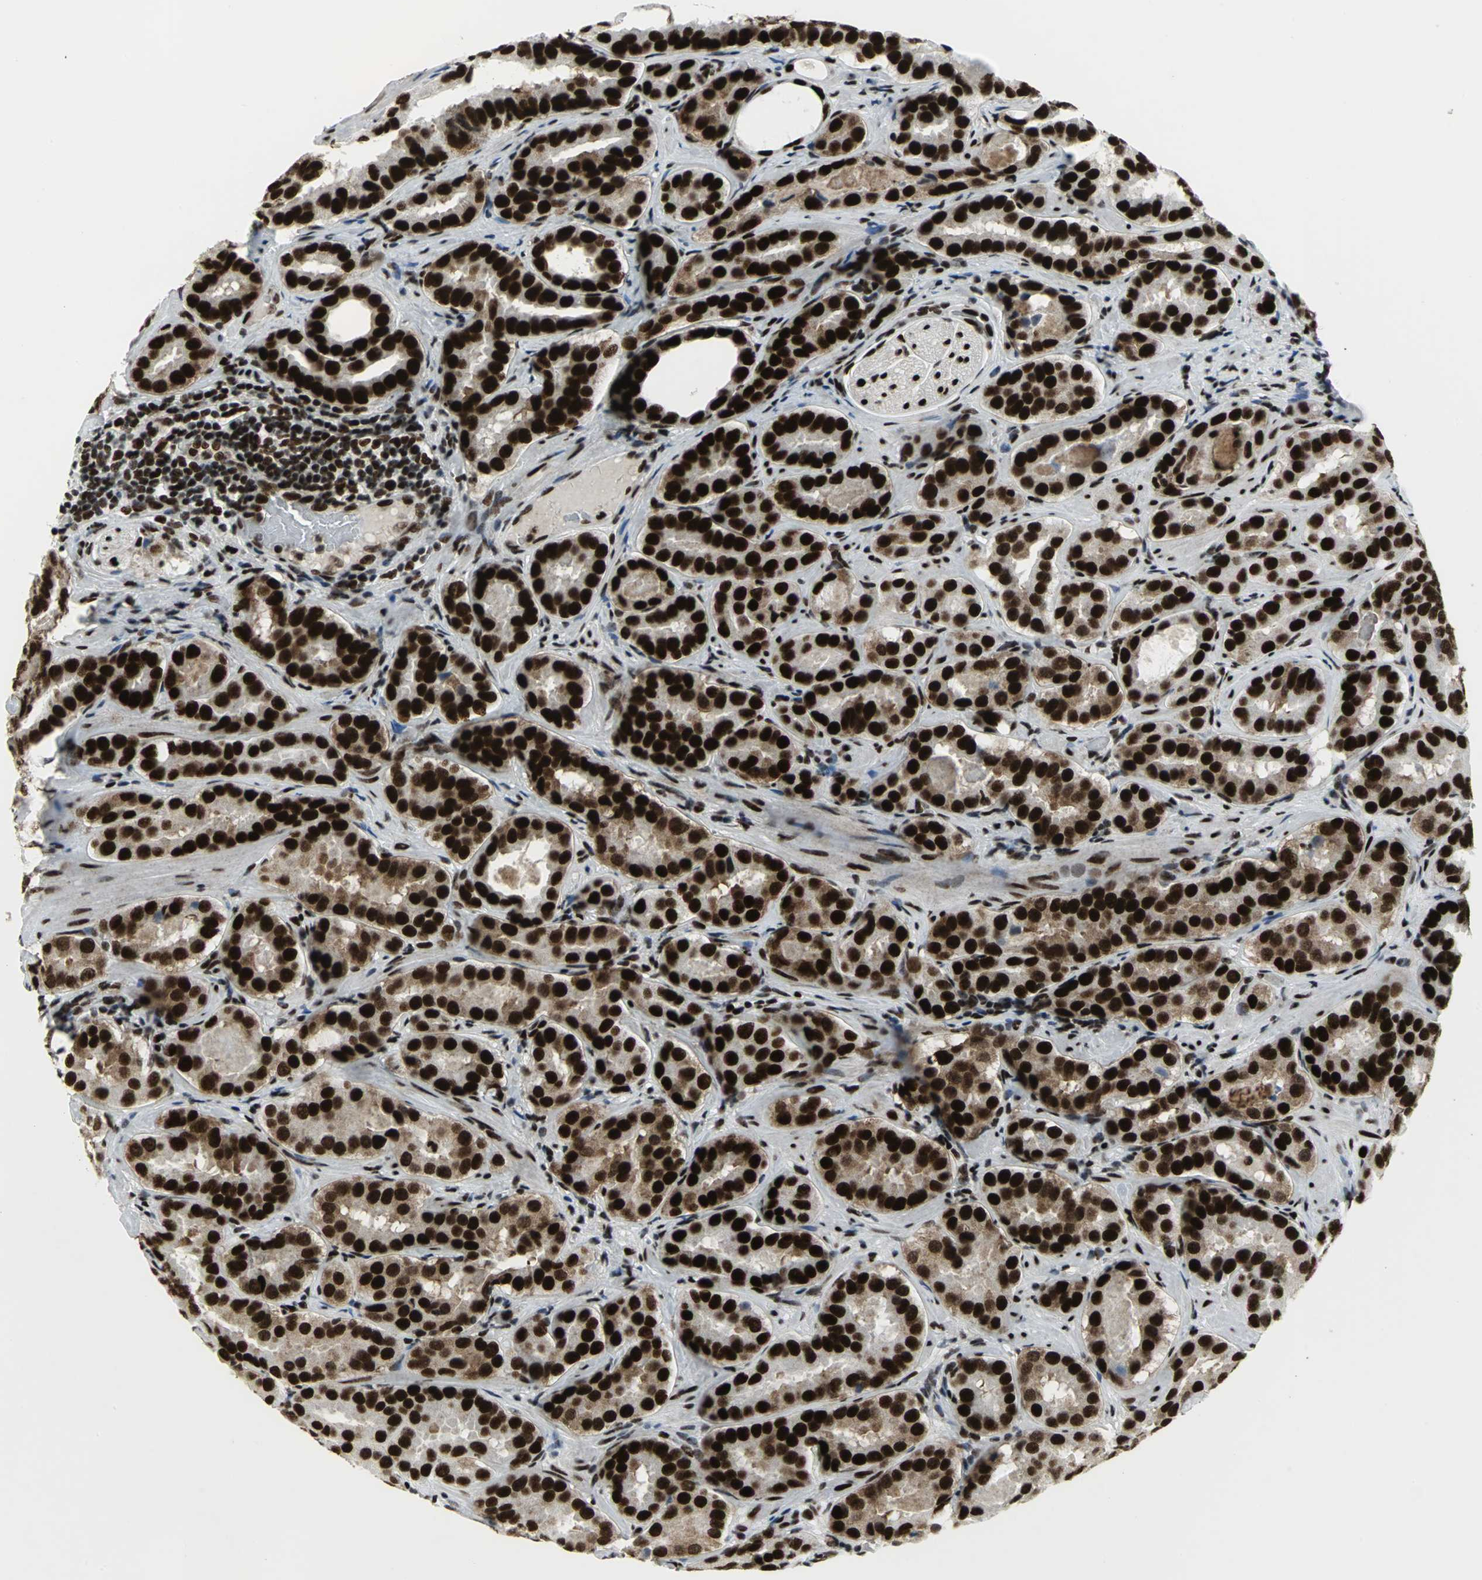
{"staining": {"intensity": "strong", "quantity": ">75%", "location": "cytoplasmic/membranous"}, "tissue": "prostate cancer", "cell_type": "Tumor cells", "image_type": "cancer", "snomed": [{"axis": "morphology", "description": "Adenocarcinoma, Low grade"}, {"axis": "topography", "description": "Prostate"}], "caption": "Tumor cells demonstrate high levels of strong cytoplasmic/membranous expression in about >75% of cells in human prostate adenocarcinoma (low-grade).", "gene": "SMARCA4", "patient": {"sex": "male", "age": 59}}